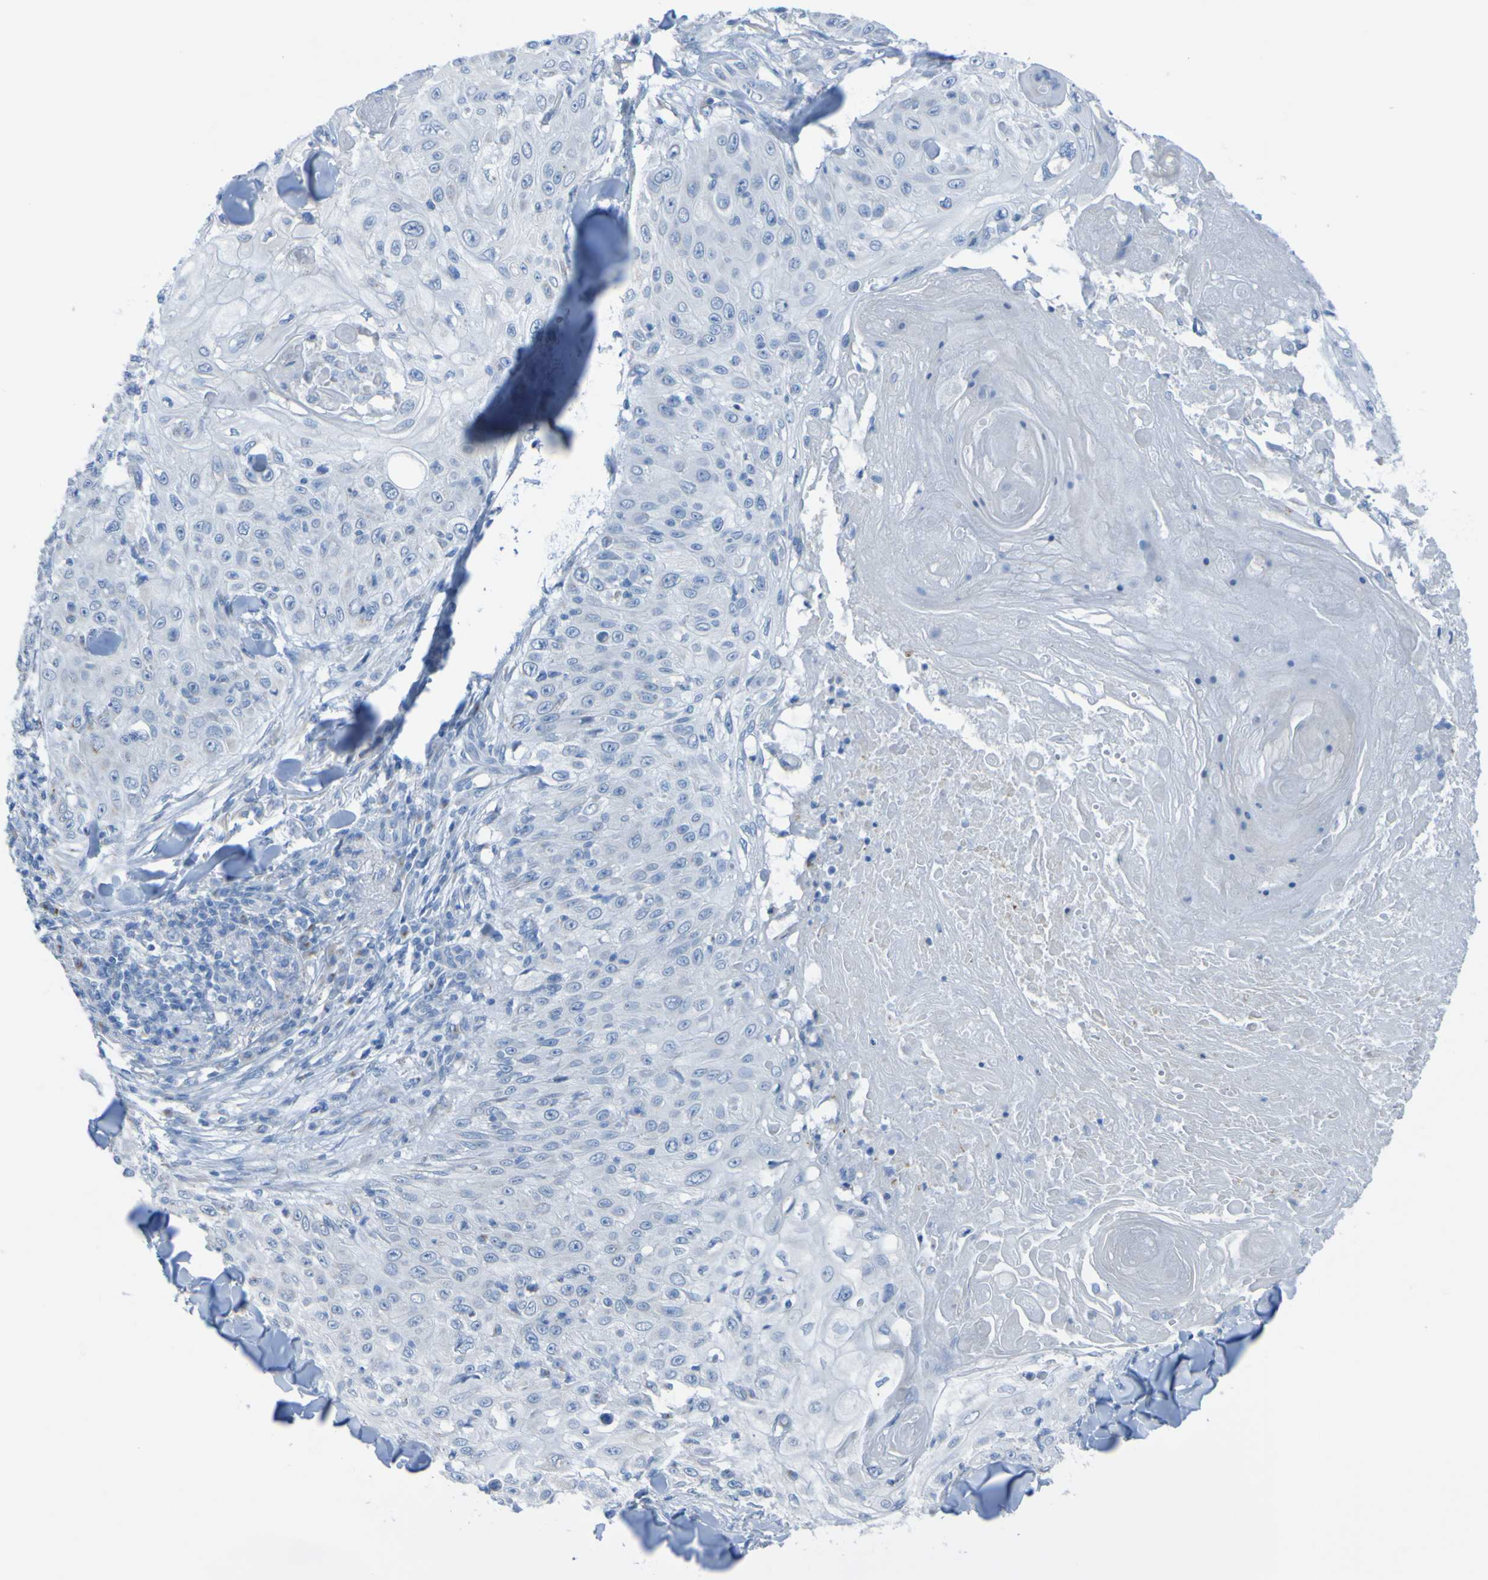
{"staining": {"intensity": "negative", "quantity": "none", "location": "none"}, "tissue": "skin cancer", "cell_type": "Tumor cells", "image_type": "cancer", "snomed": [{"axis": "morphology", "description": "Squamous cell carcinoma, NOS"}, {"axis": "topography", "description": "Skin"}], "caption": "Squamous cell carcinoma (skin) stained for a protein using immunohistochemistry (IHC) demonstrates no expression tumor cells.", "gene": "ACMSD", "patient": {"sex": "male", "age": 86}}